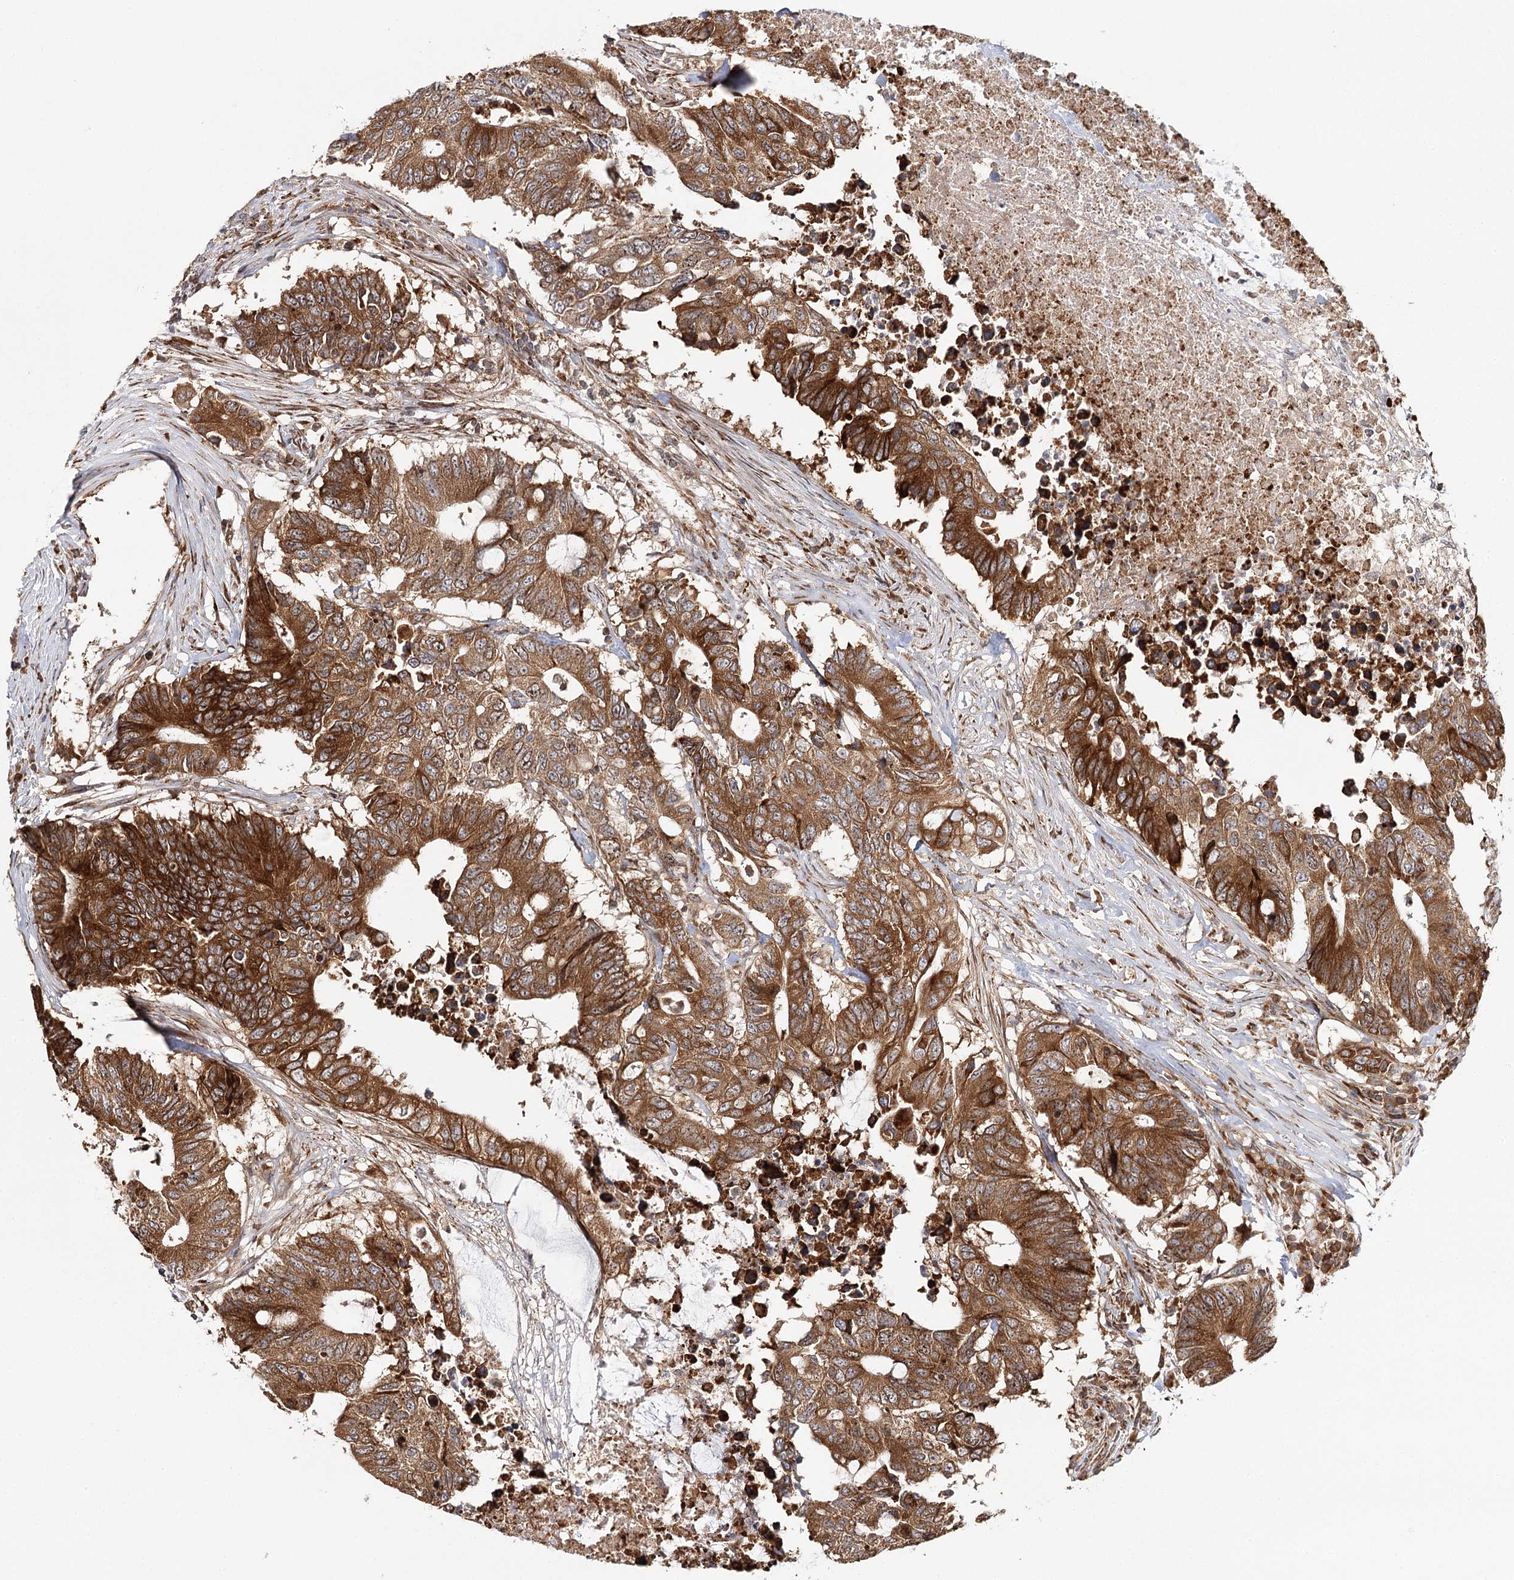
{"staining": {"intensity": "strong", "quantity": ">75%", "location": "cytoplasmic/membranous"}, "tissue": "colorectal cancer", "cell_type": "Tumor cells", "image_type": "cancer", "snomed": [{"axis": "morphology", "description": "Adenocarcinoma, NOS"}, {"axis": "topography", "description": "Colon"}], "caption": "Colorectal cancer stained with a protein marker shows strong staining in tumor cells.", "gene": "MKNK1", "patient": {"sex": "male", "age": 71}}